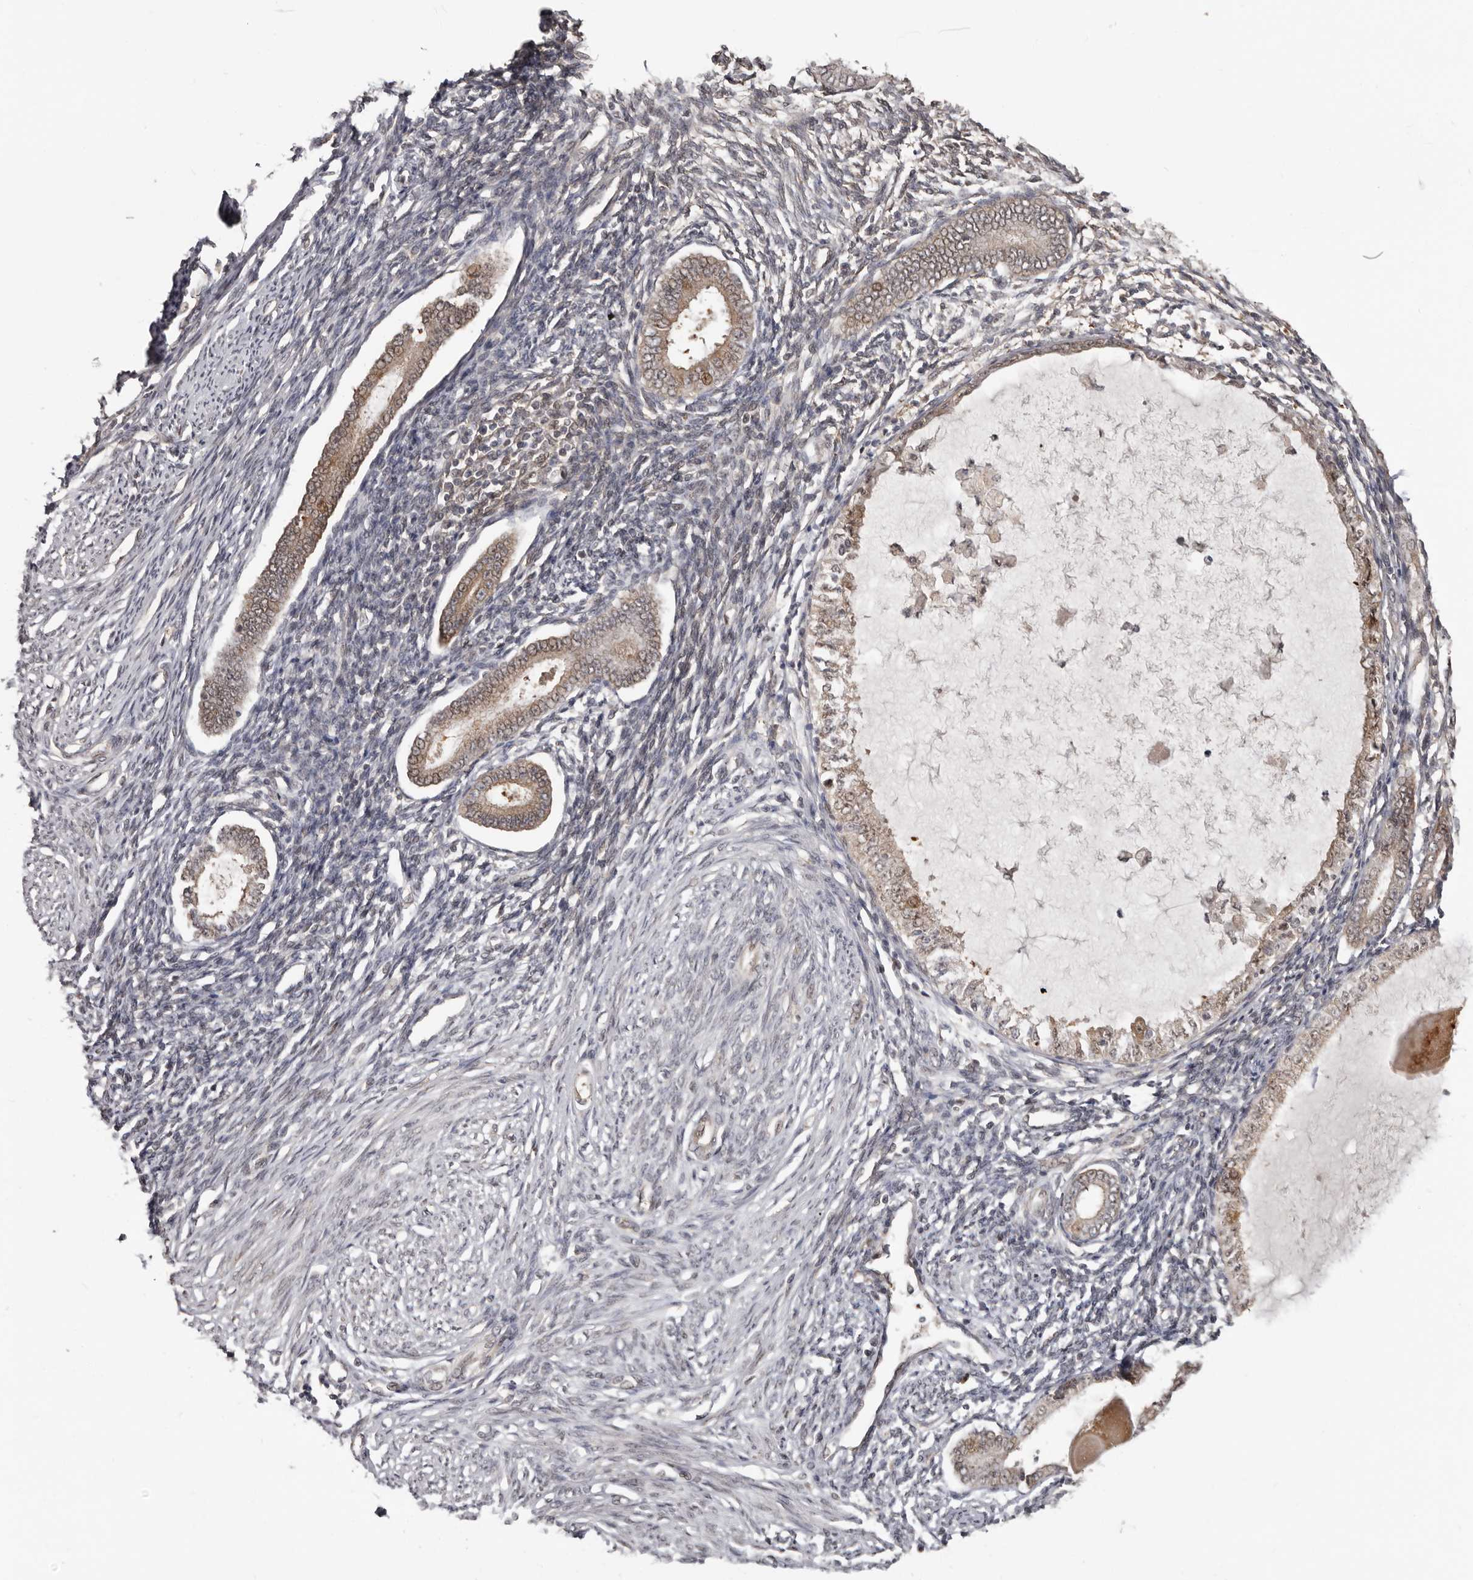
{"staining": {"intensity": "weak", "quantity": ">75%", "location": "cytoplasmic/membranous,nuclear"}, "tissue": "endometrium", "cell_type": "Cells in endometrial stroma", "image_type": "normal", "snomed": [{"axis": "morphology", "description": "Normal tissue, NOS"}, {"axis": "topography", "description": "Endometrium"}], "caption": "Normal endometrium displays weak cytoplasmic/membranous,nuclear positivity in about >75% of cells in endometrial stroma.", "gene": "BAD", "patient": {"sex": "female", "age": 56}}